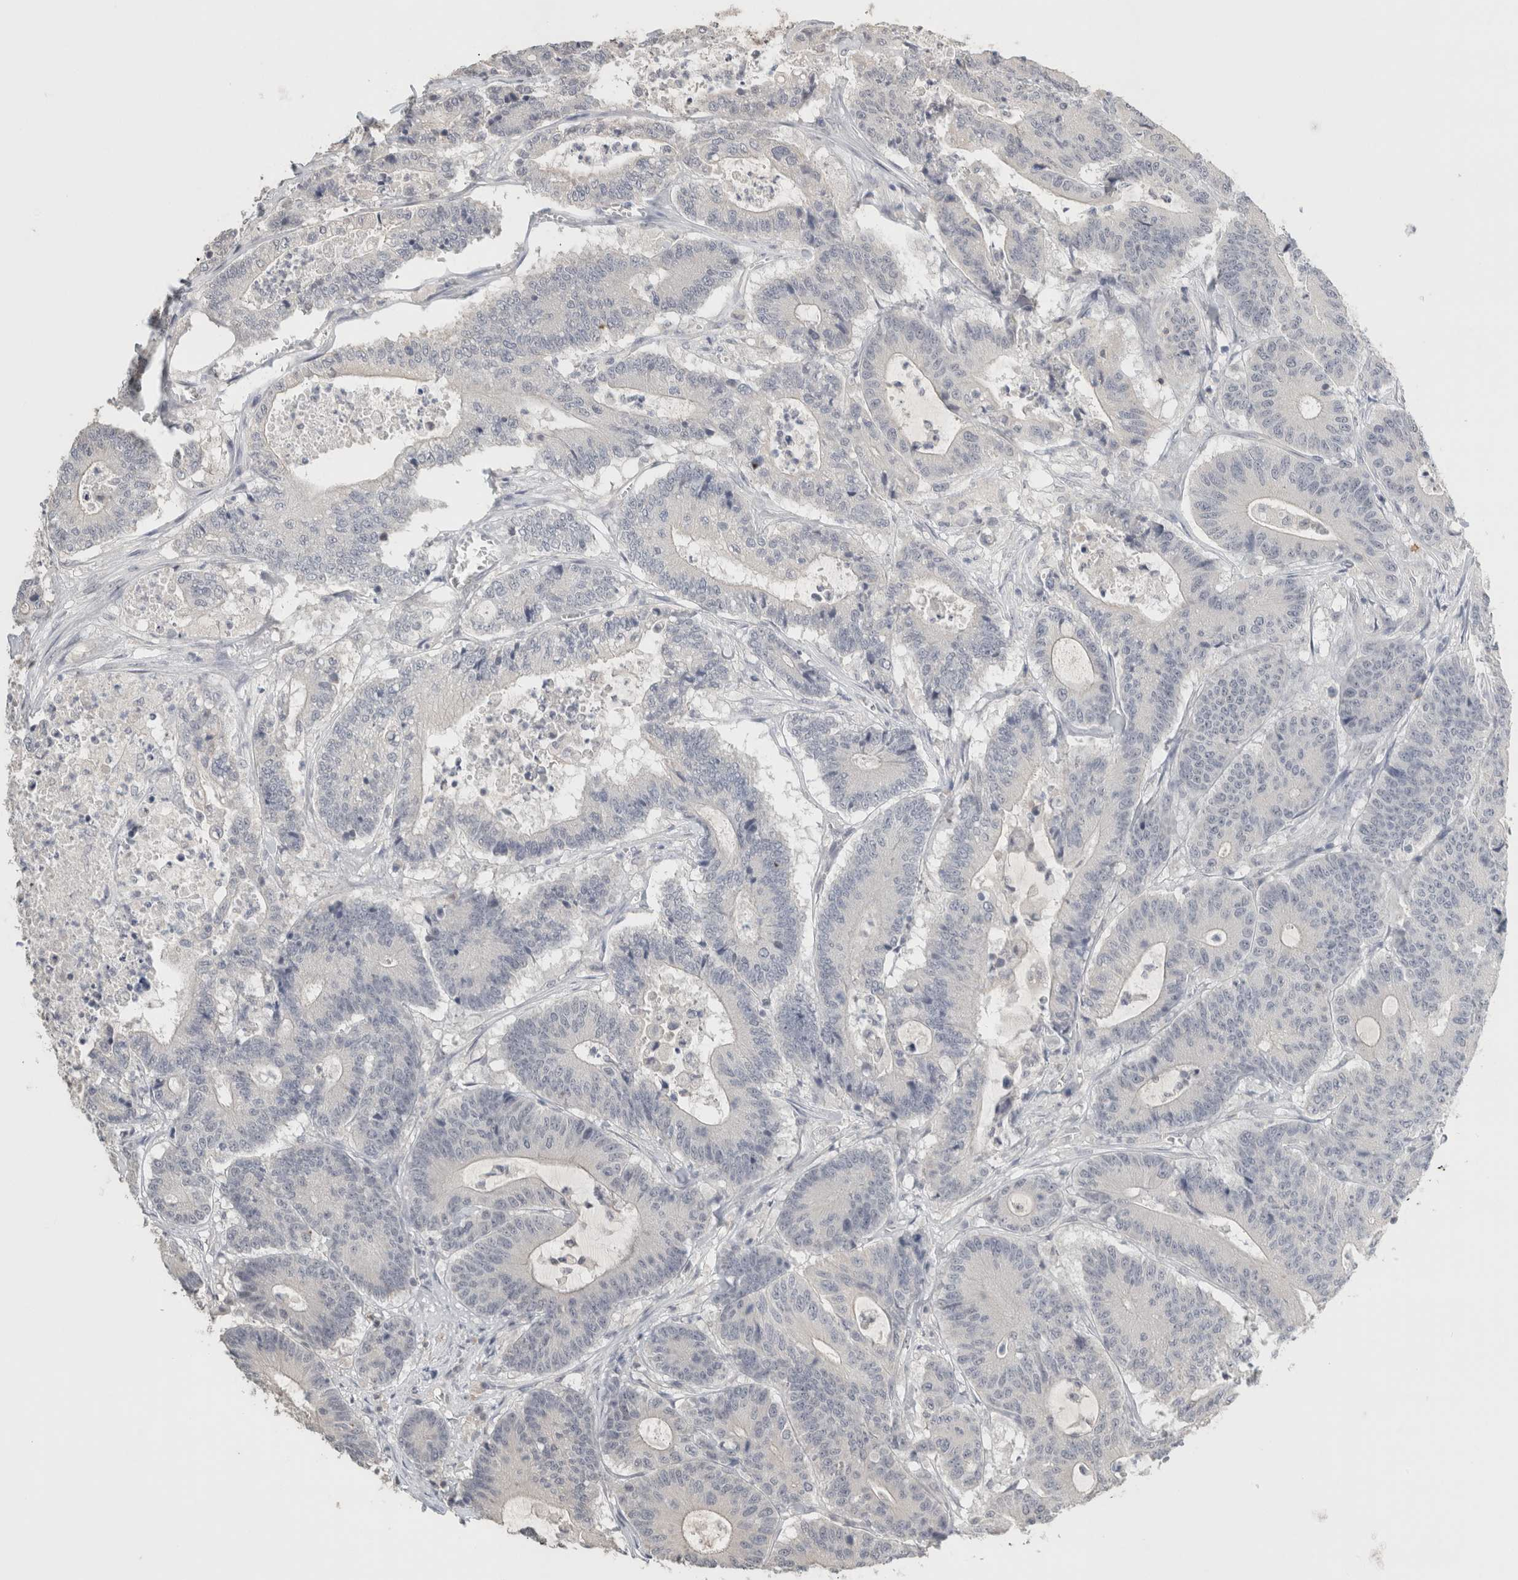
{"staining": {"intensity": "negative", "quantity": "none", "location": "none"}, "tissue": "colorectal cancer", "cell_type": "Tumor cells", "image_type": "cancer", "snomed": [{"axis": "morphology", "description": "Adenocarcinoma, NOS"}, {"axis": "topography", "description": "Colon"}], "caption": "This is a image of IHC staining of adenocarcinoma (colorectal), which shows no staining in tumor cells.", "gene": "TRAT1", "patient": {"sex": "female", "age": 84}}